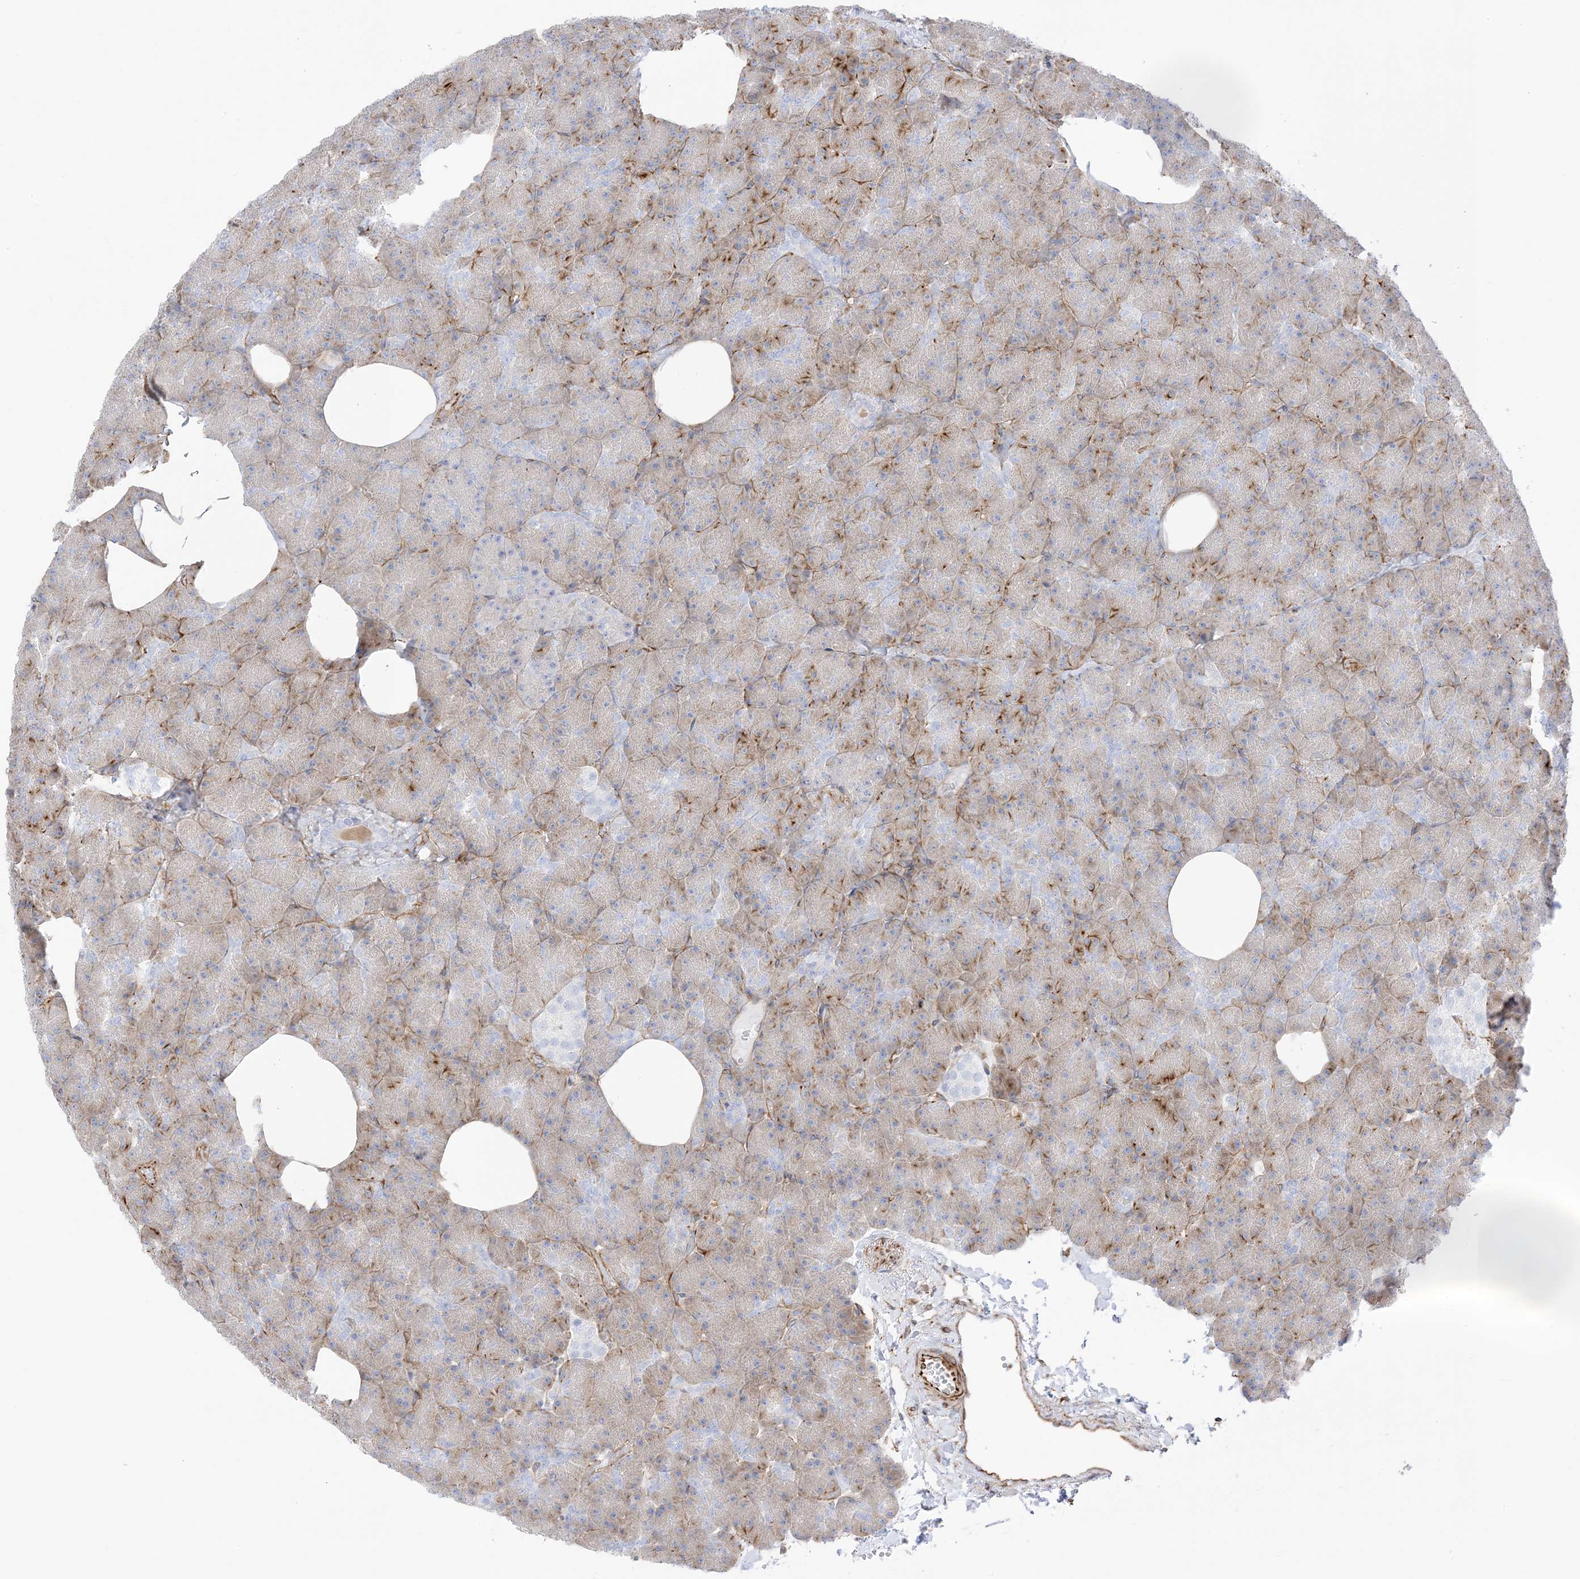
{"staining": {"intensity": "moderate", "quantity": "<25%", "location": "cytoplasmic/membranous"}, "tissue": "pancreas", "cell_type": "Exocrine glandular cells", "image_type": "normal", "snomed": [{"axis": "morphology", "description": "Normal tissue, NOS"}, {"axis": "morphology", "description": "Carcinoid, malignant, NOS"}, {"axis": "topography", "description": "Pancreas"}], "caption": "This image displays normal pancreas stained with immunohistochemistry (IHC) to label a protein in brown. The cytoplasmic/membranous of exocrine glandular cells show moderate positivity for the protein. Nuclei are counter-stained blue.", "gene": "PID1", "patient": {"sex": "female", "age": 35}}